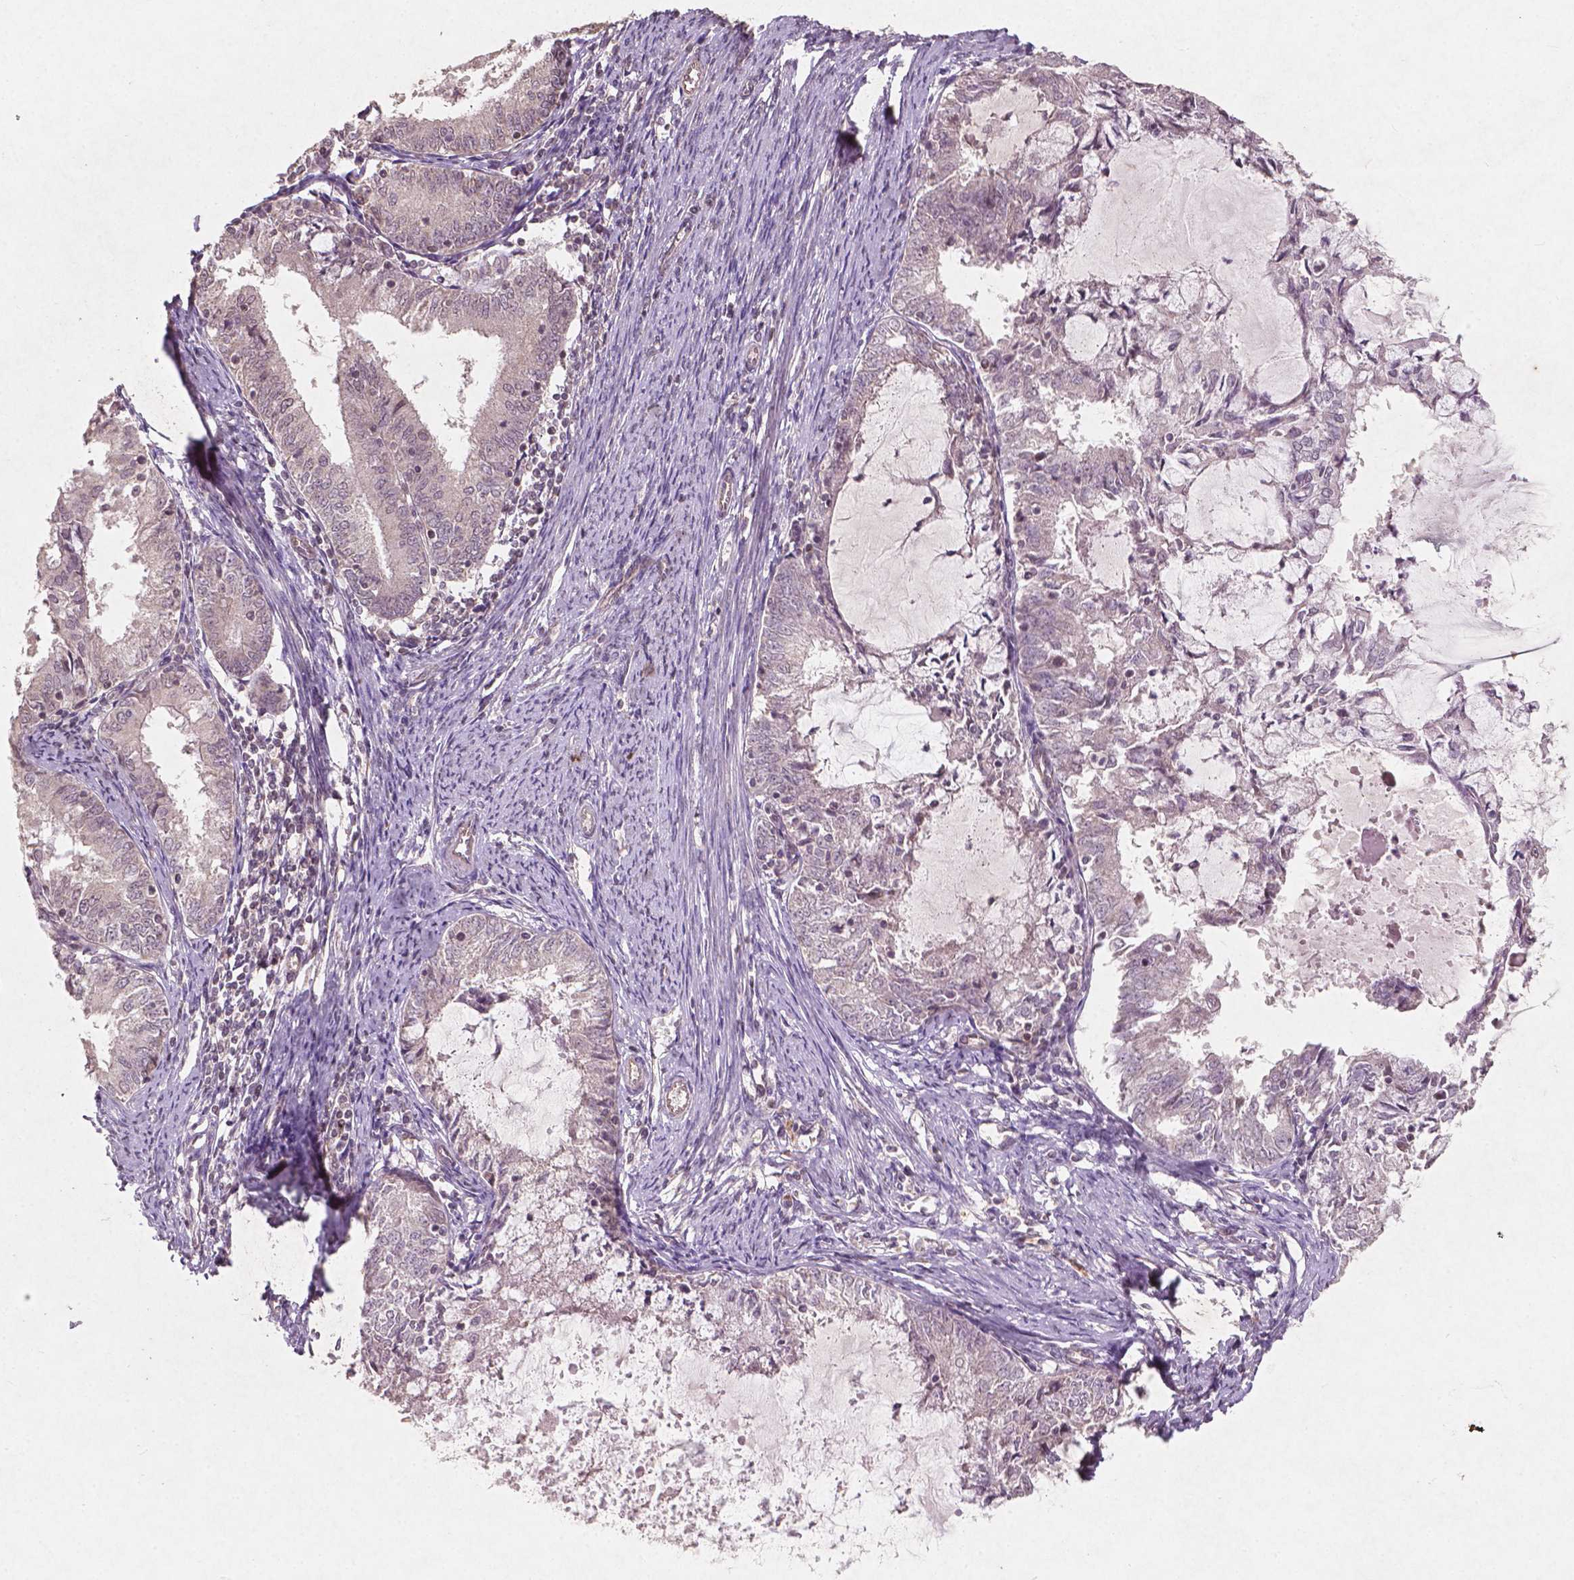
{"staining": {"intensity": "negative", "quantity": "none", "location": "none"}, "tissue": "endometrial cancer", "cell_type": "Tumor cells", "image_type": "cancer", "snomed": [{"axis": "morphology", "description": "Adenocarcinoma, NOS"}, {"axis": "topography", "description": "Endometrium"}], "caption": "Micrograph shows no significant protein positivity in tumor cells of endometrial adenocarcinoma.", "gene": "SMAD2", "patient": {"sex": "female", "age": 57}}